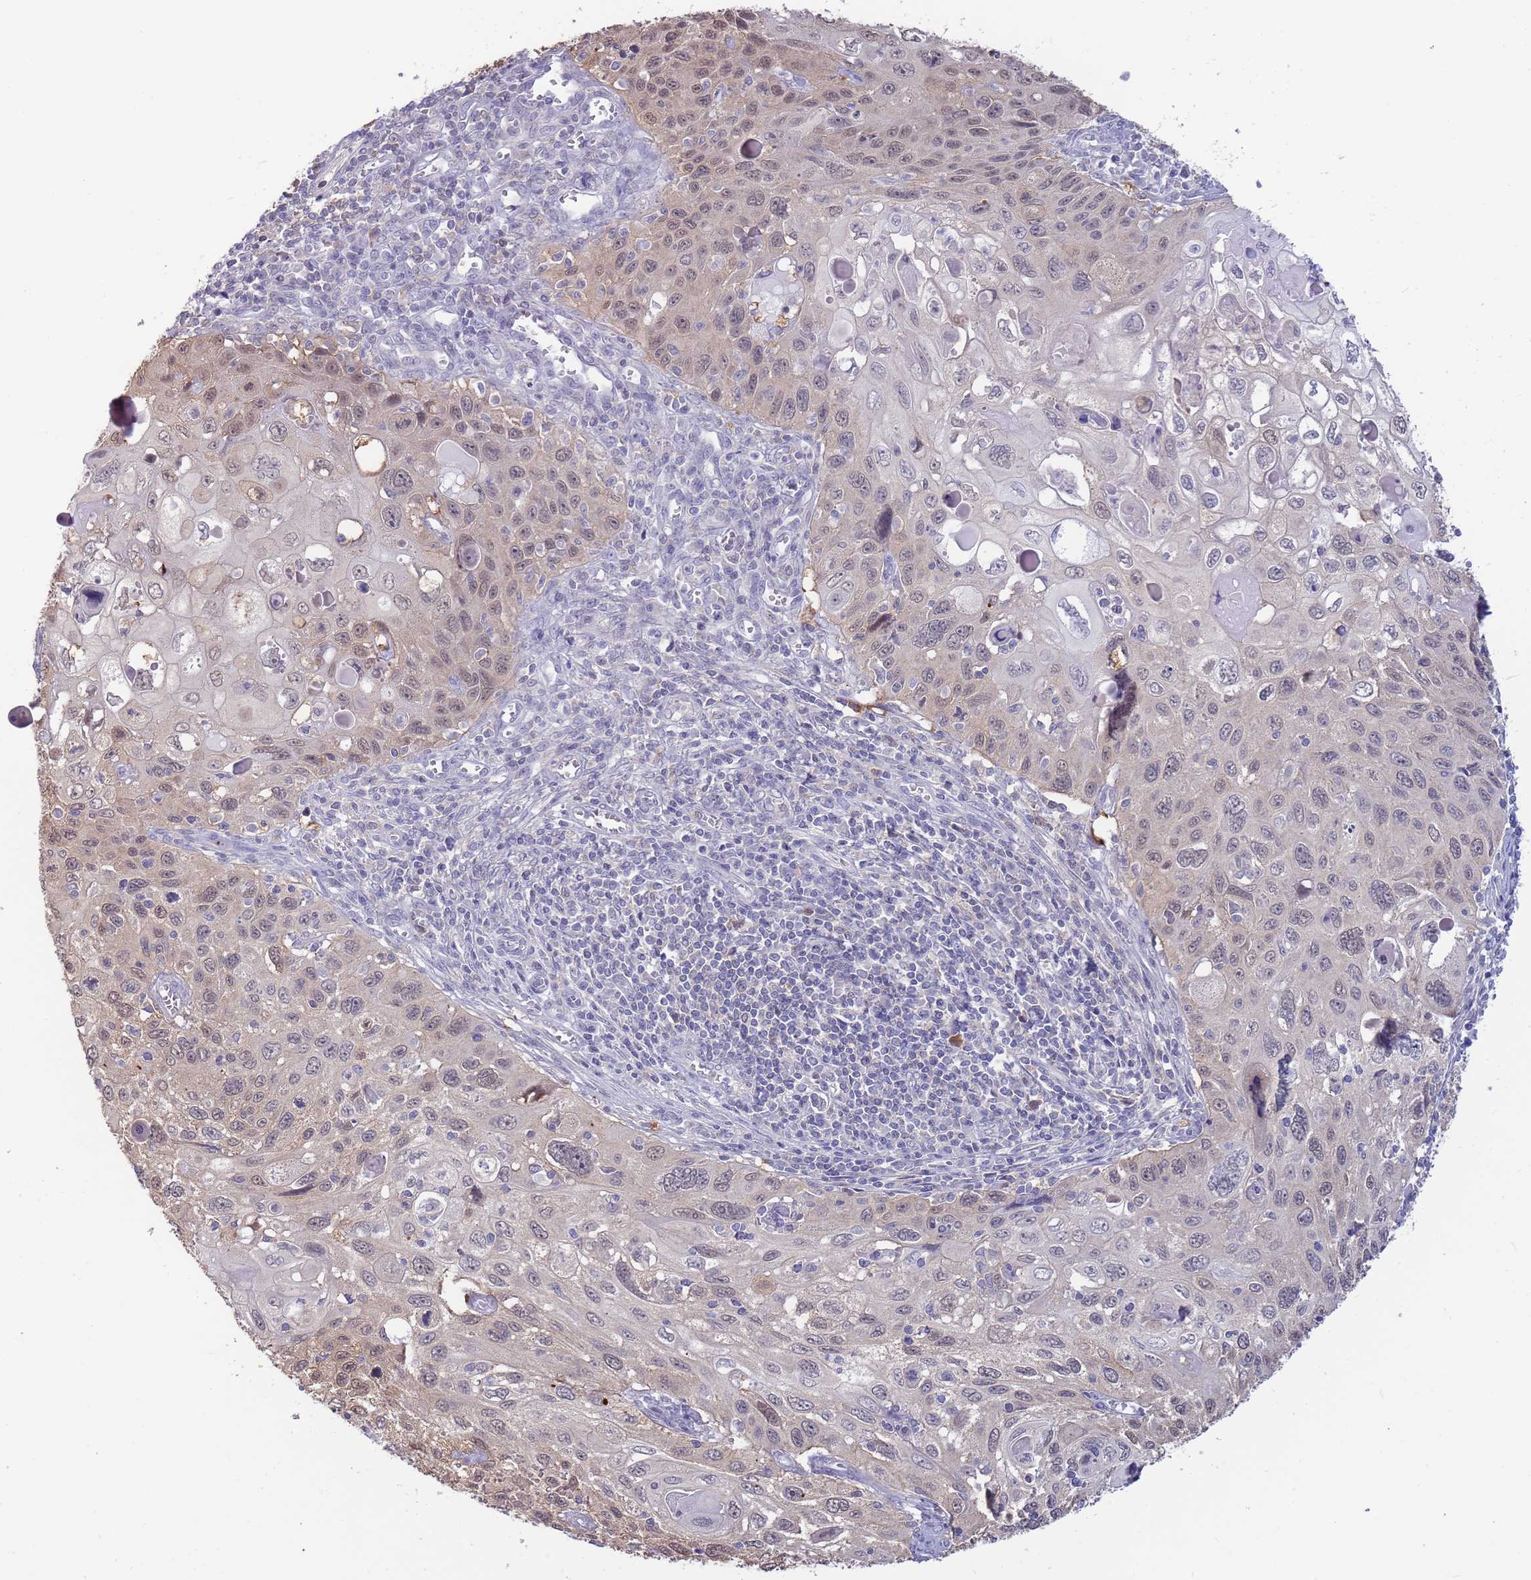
{"staining": {"intensity": "weak", "quantity": "<25%", "location": "nuclear"}, "tissue": "cervical cancer", "cell_type": "Tumor cells", "image_type": "cancer", "snomed": [{"axis": "morphology", "description": "Squamous cell carcinoma, NOS"}, {"axis": "topography", "description": "Cervix"}], "caption": "There is no significant positivity in tumor cells of cervical cancer (squamous cell carcinoma). (DAB (3,3'-diaminobenzidine) immunohistochemistry visualized using brightfield microscopy, high magnification).", "gene": "AP5S1", "patient": {"sex": "female", "age": 70}}